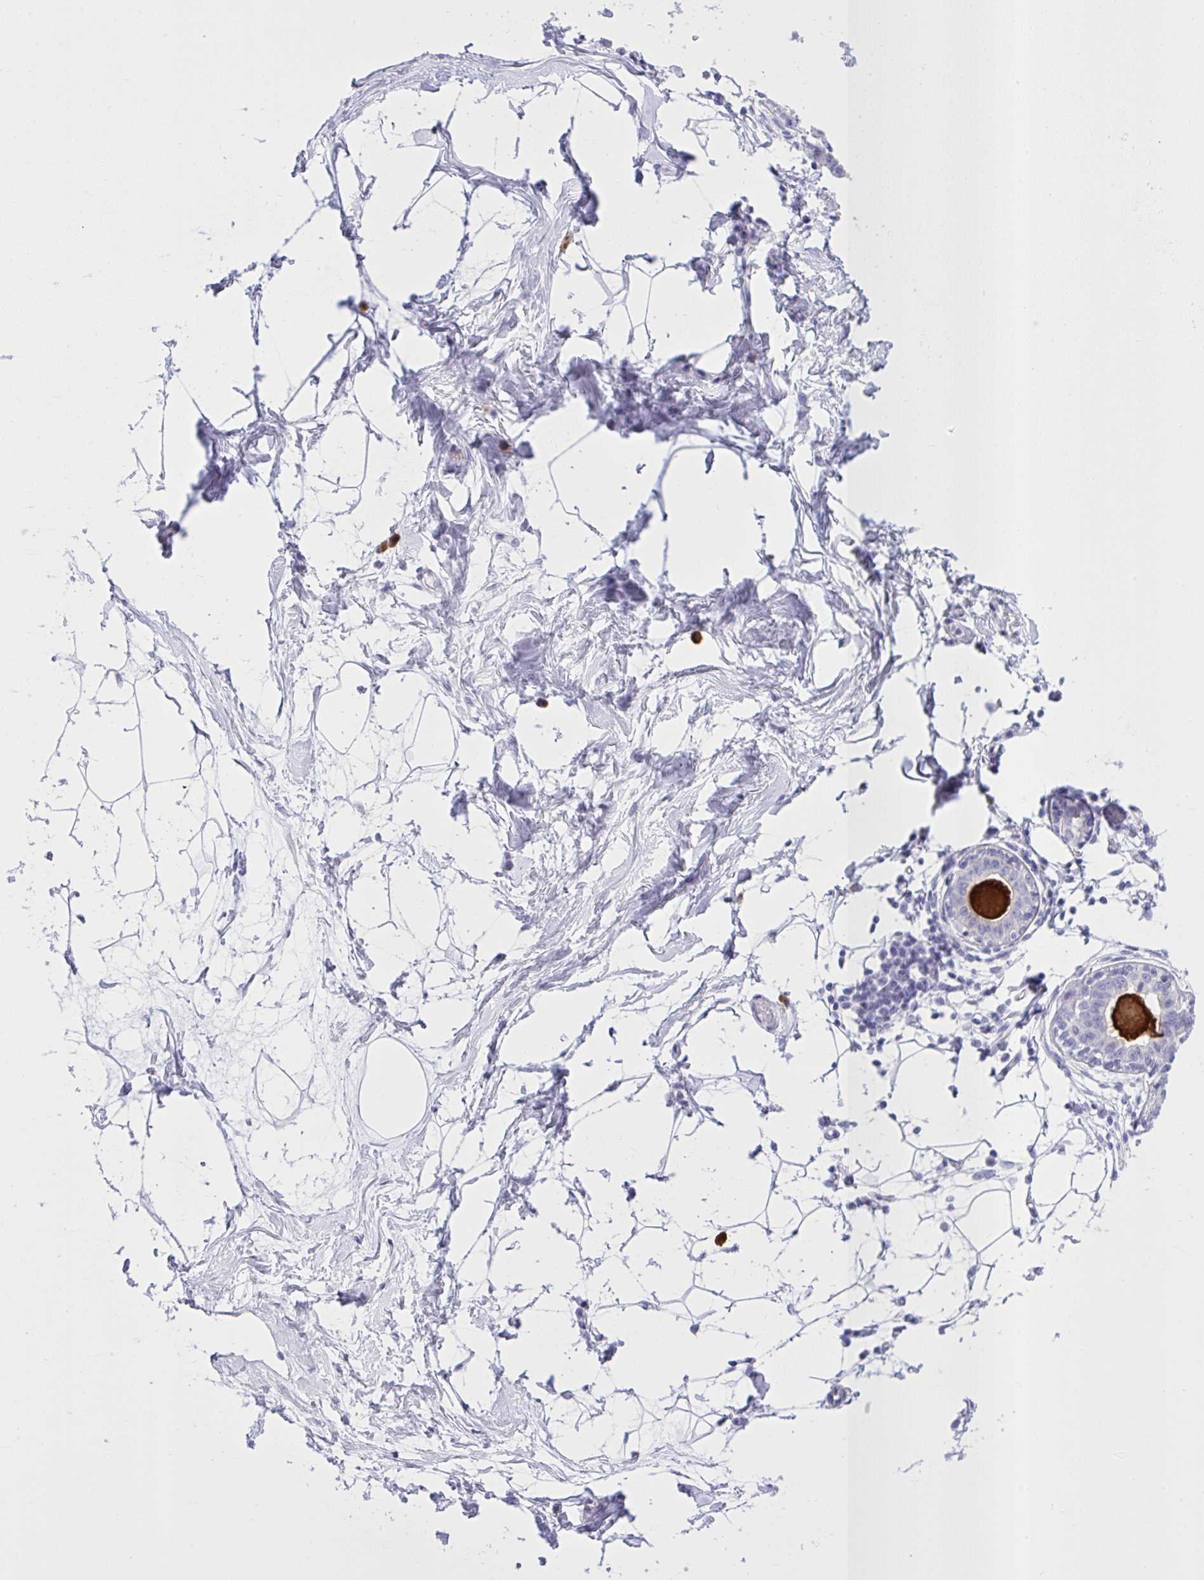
{"staining": {"intensity": "negative", "quantity": "none", "location": "none"}, "tissue": "breast", "cell_type": "Adipocytes", "image_type": "normal", "snomed": [{"axis": "morphology", "description": "Normal tissue, NOS"}, {"axis": "topography", "description": "Breast"}], "caption": "Protein analysis of benign breast reveals no significant expression in adipocytes. (DAB (3,3'-diaminobenzidine) immunohistochemistry (IHC), high magnification).", "gene": "SPAG1", "patient": {"sex": "female", "age": 45}}